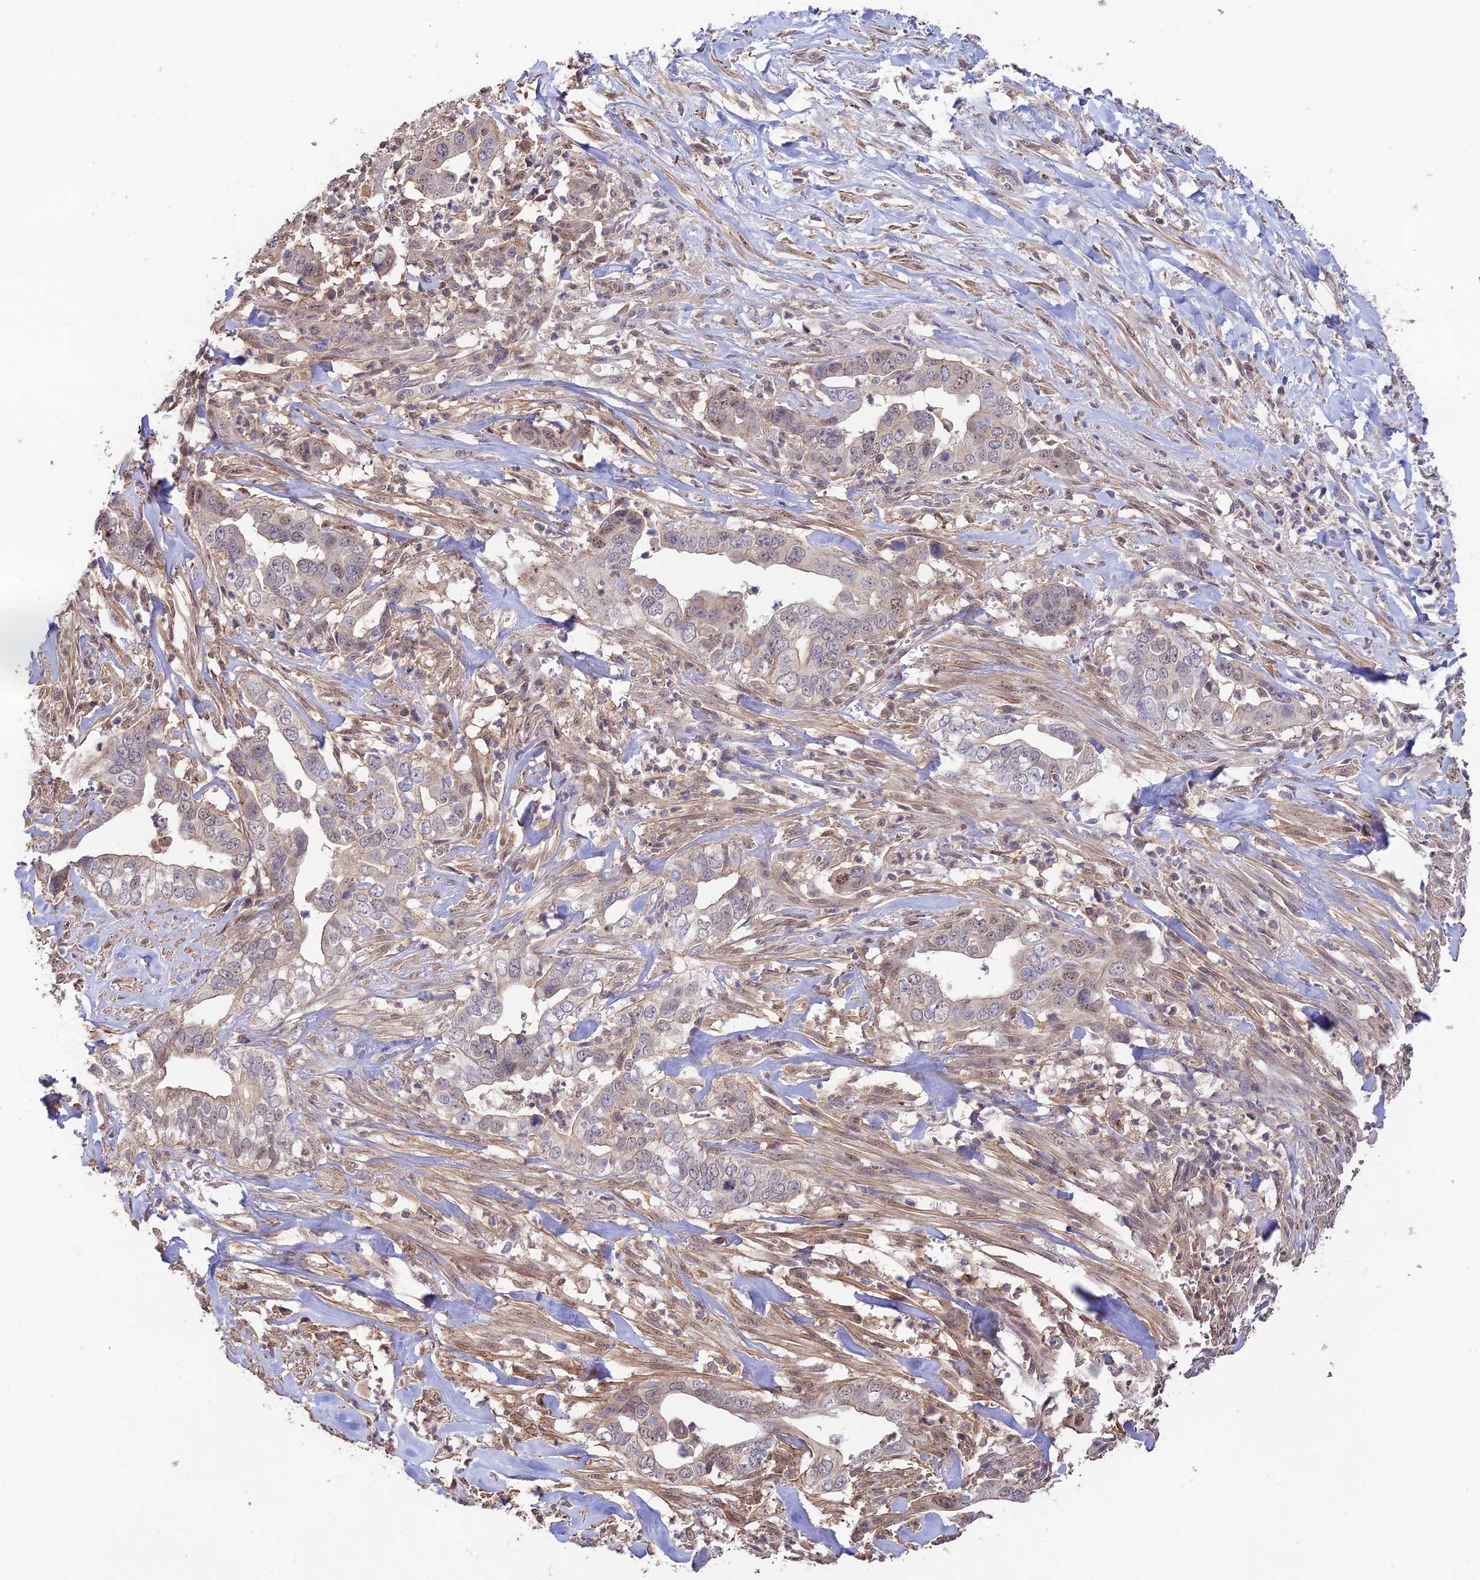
{"staining": {"intensity": "moderate", "quantity": "<25%", "location": "nuclear"}, "tissue": "liver cancer", "cell_type": "Tumor cells", "image_type": "cancer", "snomed": [{"axis": "morphology", "description": "Cholangiocarcinoma"}, {"axis": "topography", "description": "Liver"}], "caption": "Human cholangiocarcinoma (liver) stained with a protein marker shows moderate staining in tumor cells.", "gene": "CLCF1", "patient": {"sex": "female", "age": 79}}